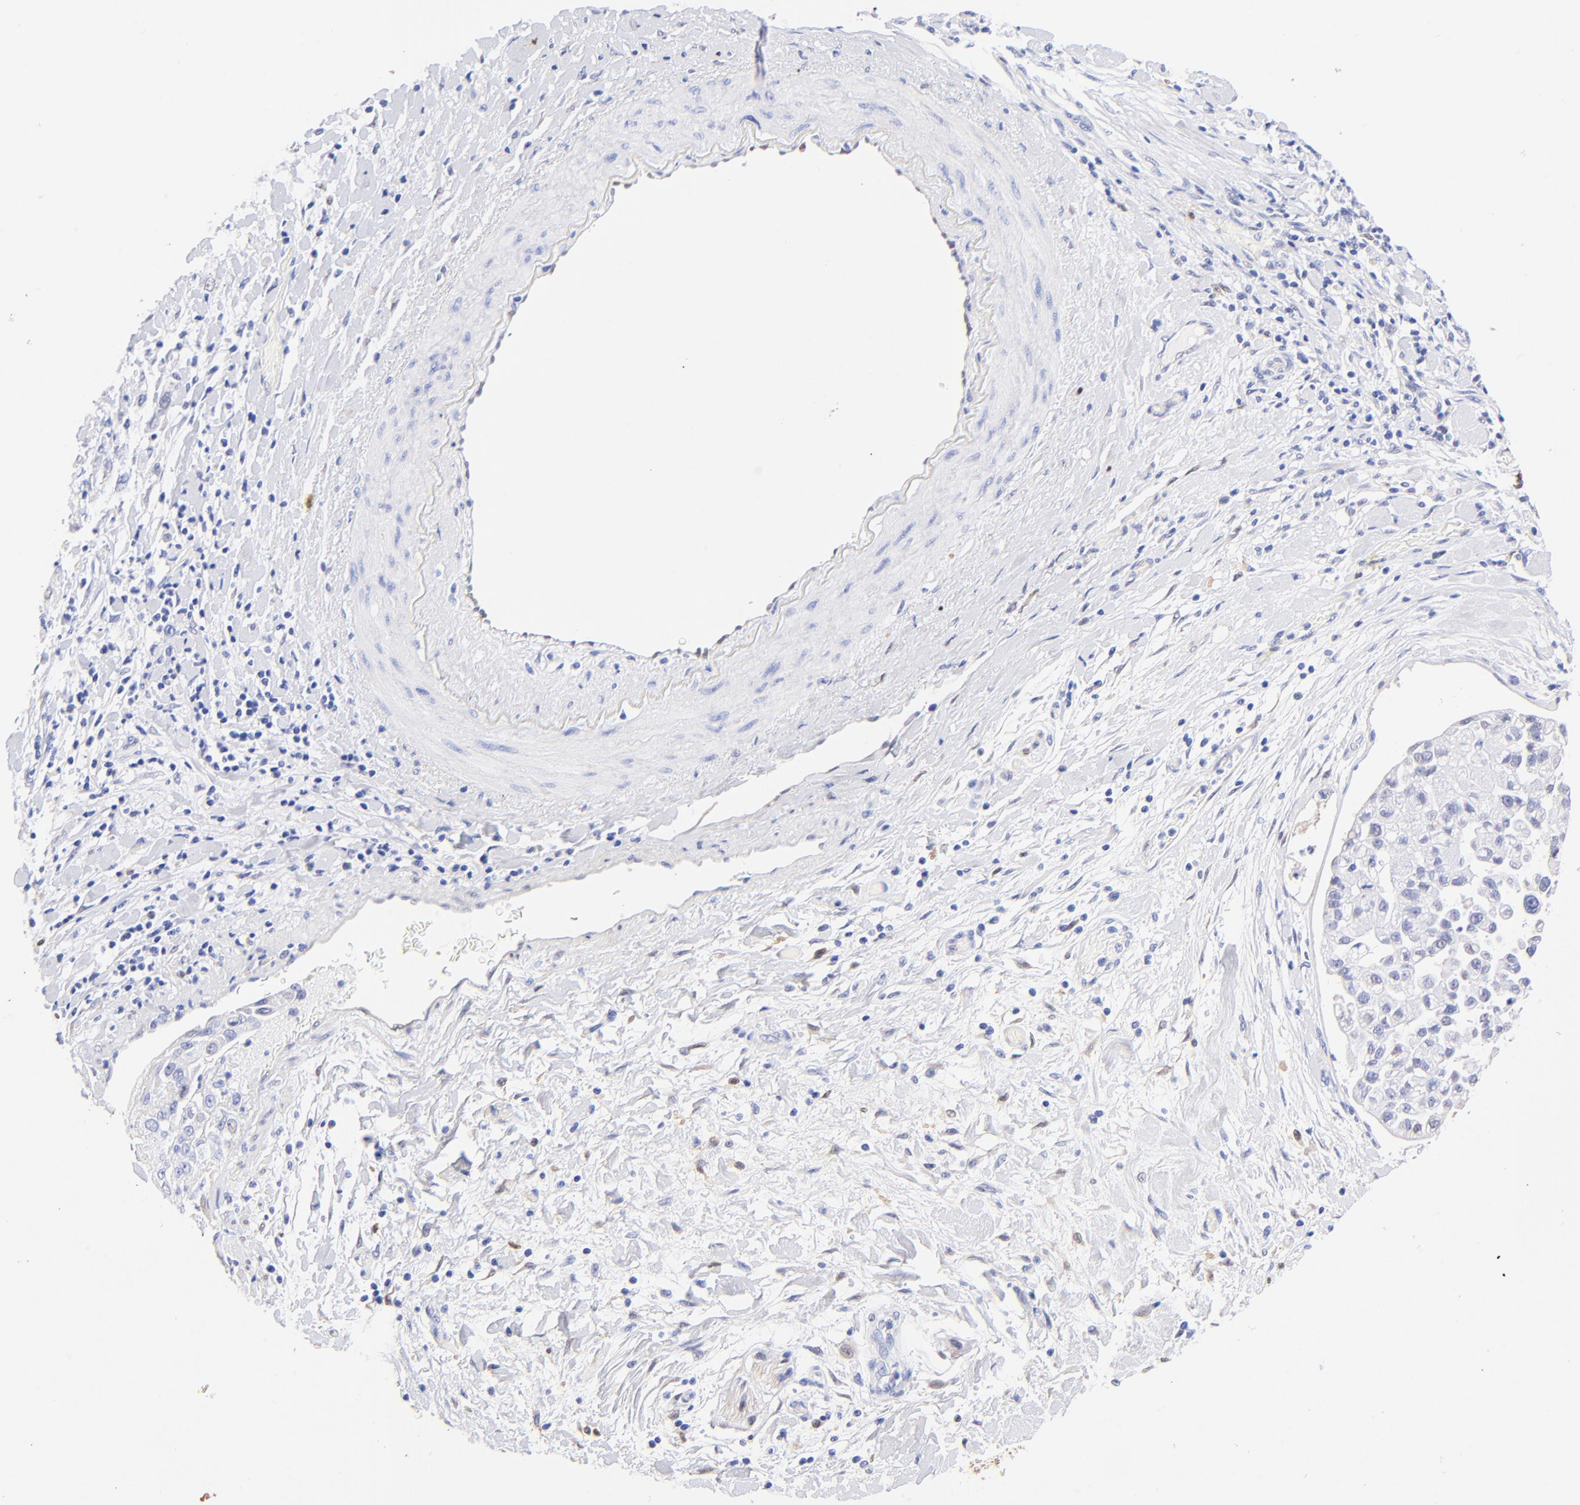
{"staining": {"intensity": "negative", "quantity": "none", "location": "none"}, "tissue": "pancreatic cancer", "cell_type": "Tumor cells", "image_type": "cancer", "snomed": [{"axis": "morphology", "description": "Adenocarcinoma, NOS"}, {"axis": "topography", "description": "Pancreas"}], "caption": "The immunohistochemistry image has no significant positivity in tumor cells of pancreatic cancer (adenocarcinoma) tissue.", "gene": "ALDH1A1", "patient": {"sex": "female", "age": 52}}